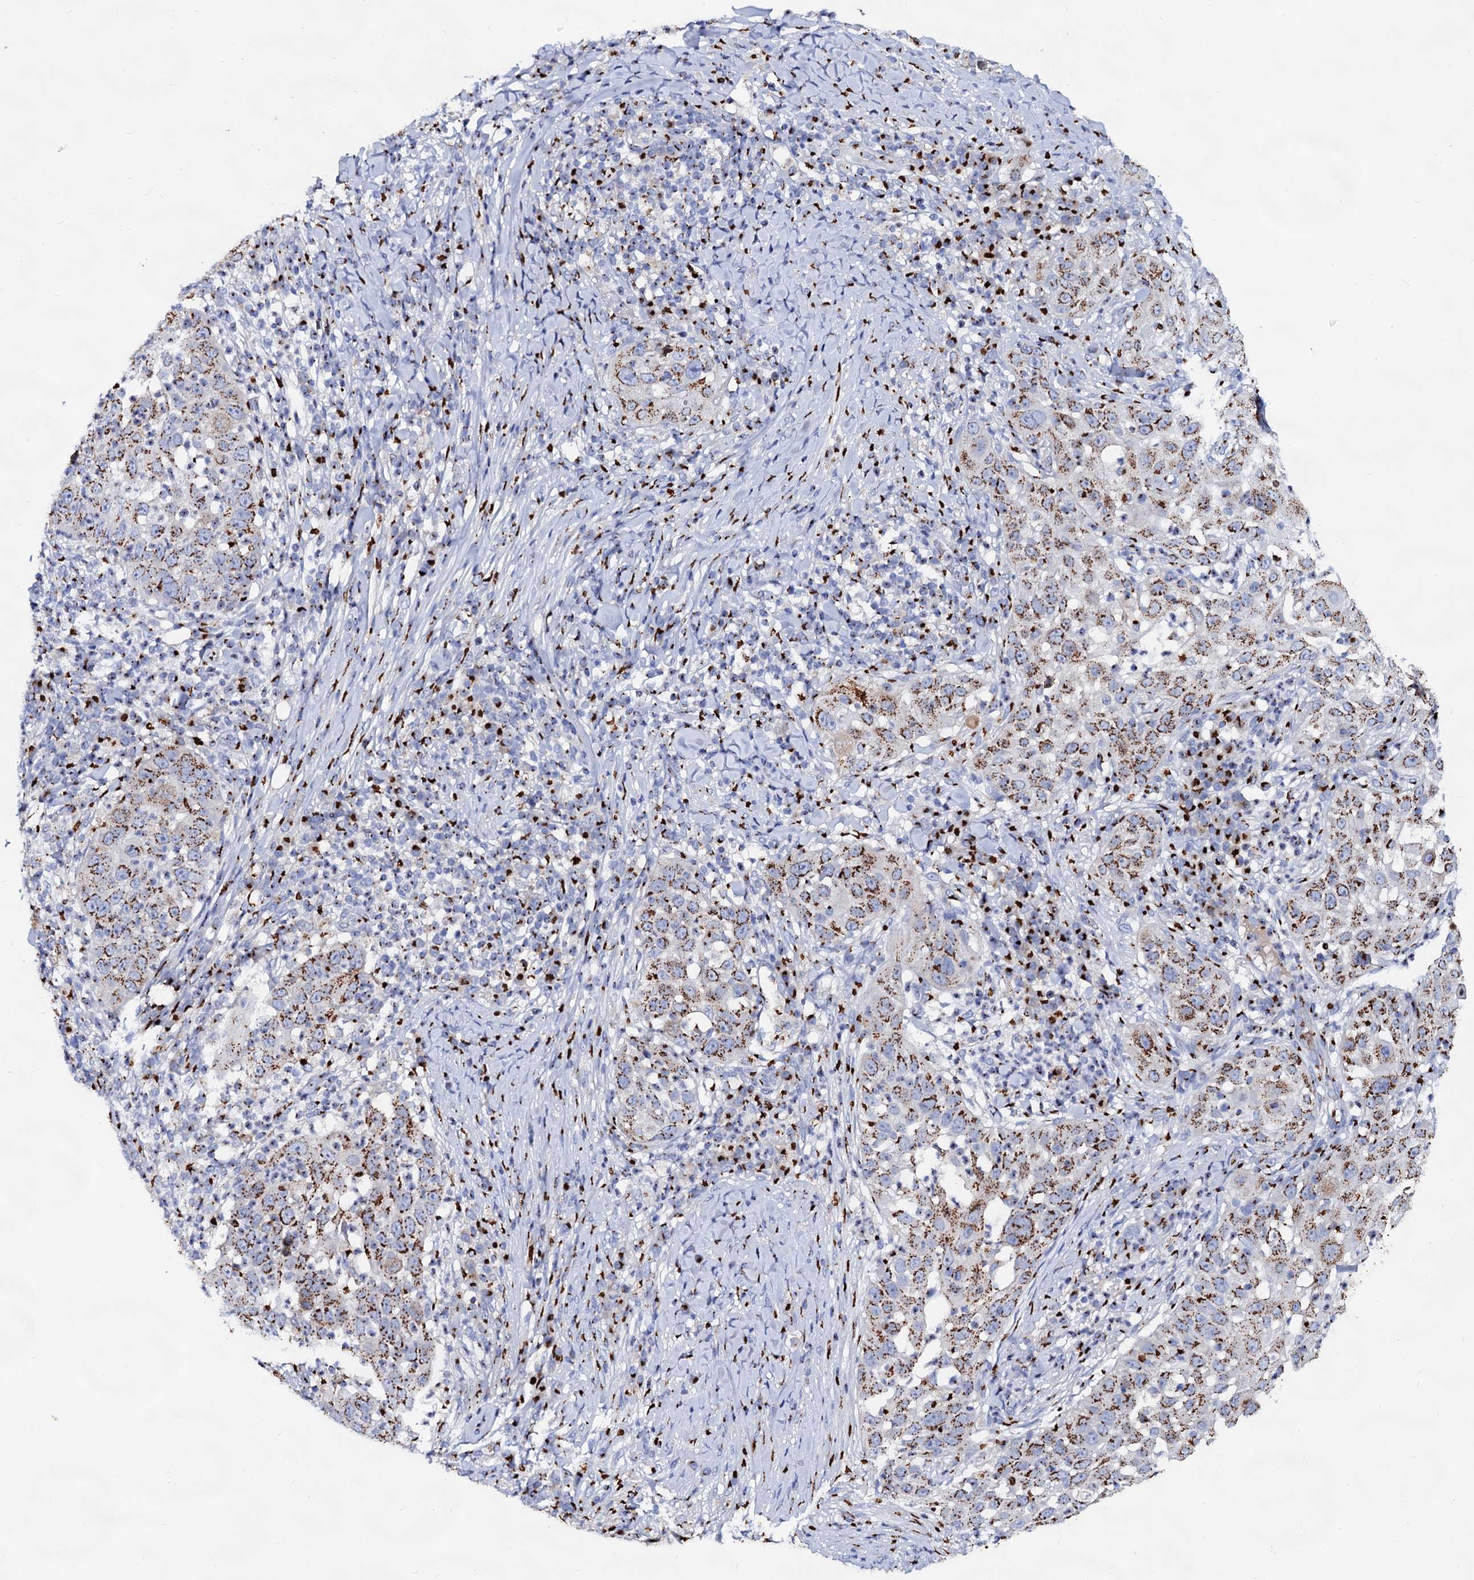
{"staining": {"intensity": "strong", "quantity": ">75%", "location": "cytoplasmic/membranous"}, "tissue": "skin cancer", "cell_type": "Tumor cells", "image_type": "cancer", "snomed": [{"axis": "morphology", "description": "Squamous cell carcinoma, NOS"}, {"axis": "topography", "description": "Skin"}], "caption": "Protein expression analysis of skin cancer (squamous cell carcinoma) displays strong cytoplasmic/membranous staining in about >75% of tumor cells.", "gene": "TM9SF3", "patient": {"sex": "female", "age": 44}}